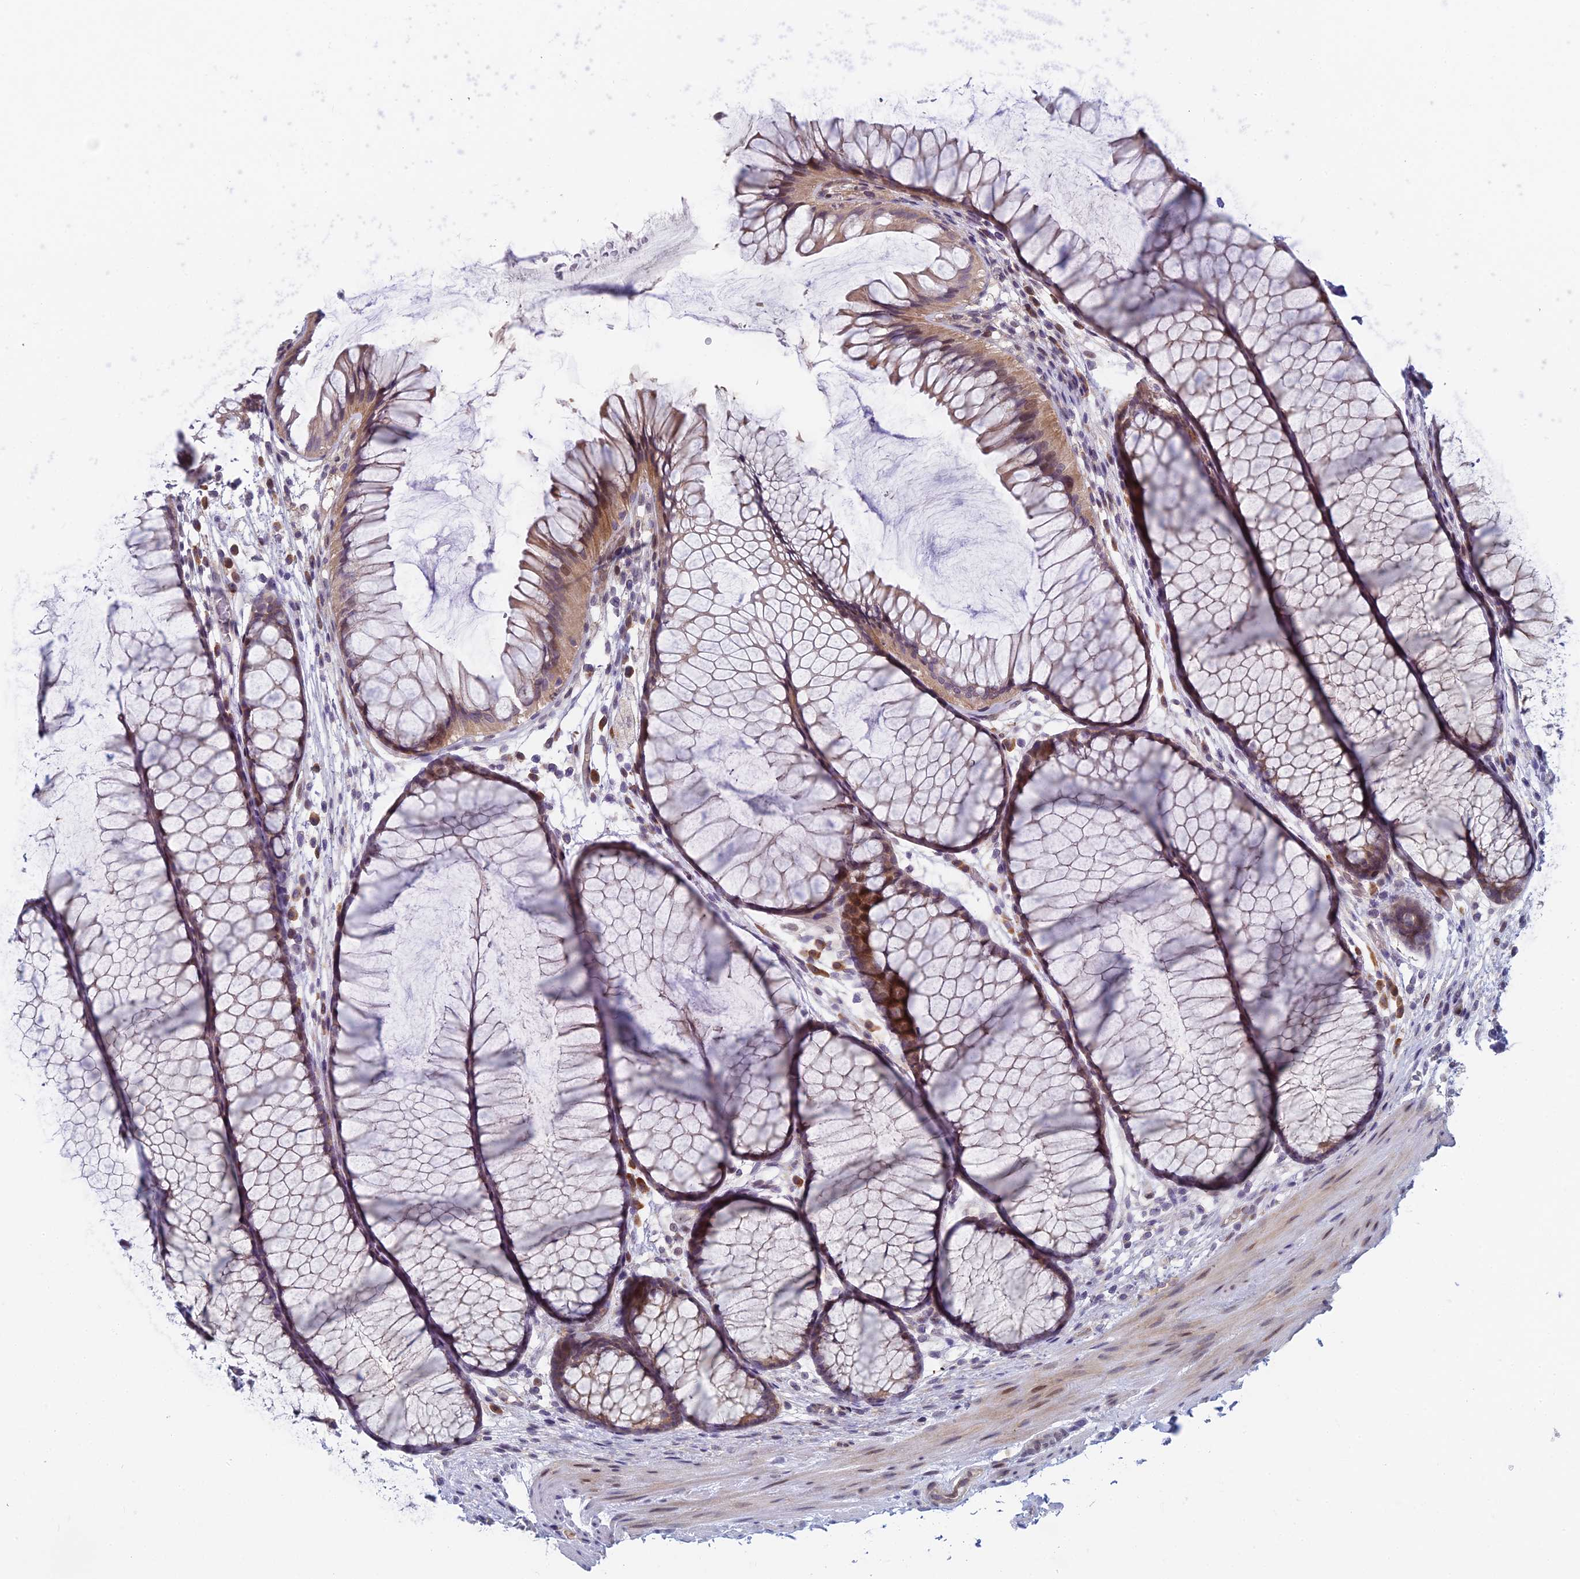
{"staining": {"intensity": "weak", "quantity": "25%-75%", "location": "cytoplasmic/membranous"}, "tissue": "colon", "cell_type": "Endothelial cells", "image_type": "normal", "snomed": [{"axis": "morphology", "description": "Normal tissue, NOS"}, {"axis": "topography", "description": "Colon"}], "caption": "A low amount of weak cytoplasmic/membranous expression is appreciated in about 25%-75% of endothelial cells in normal colon. The protein is stained brown, and the nuclei are stained in blue (DAB IHC with brightfield microscopy, high magnification).", "gene": "PPP1R26", "patient": {"sex": "female", "age": 82}}